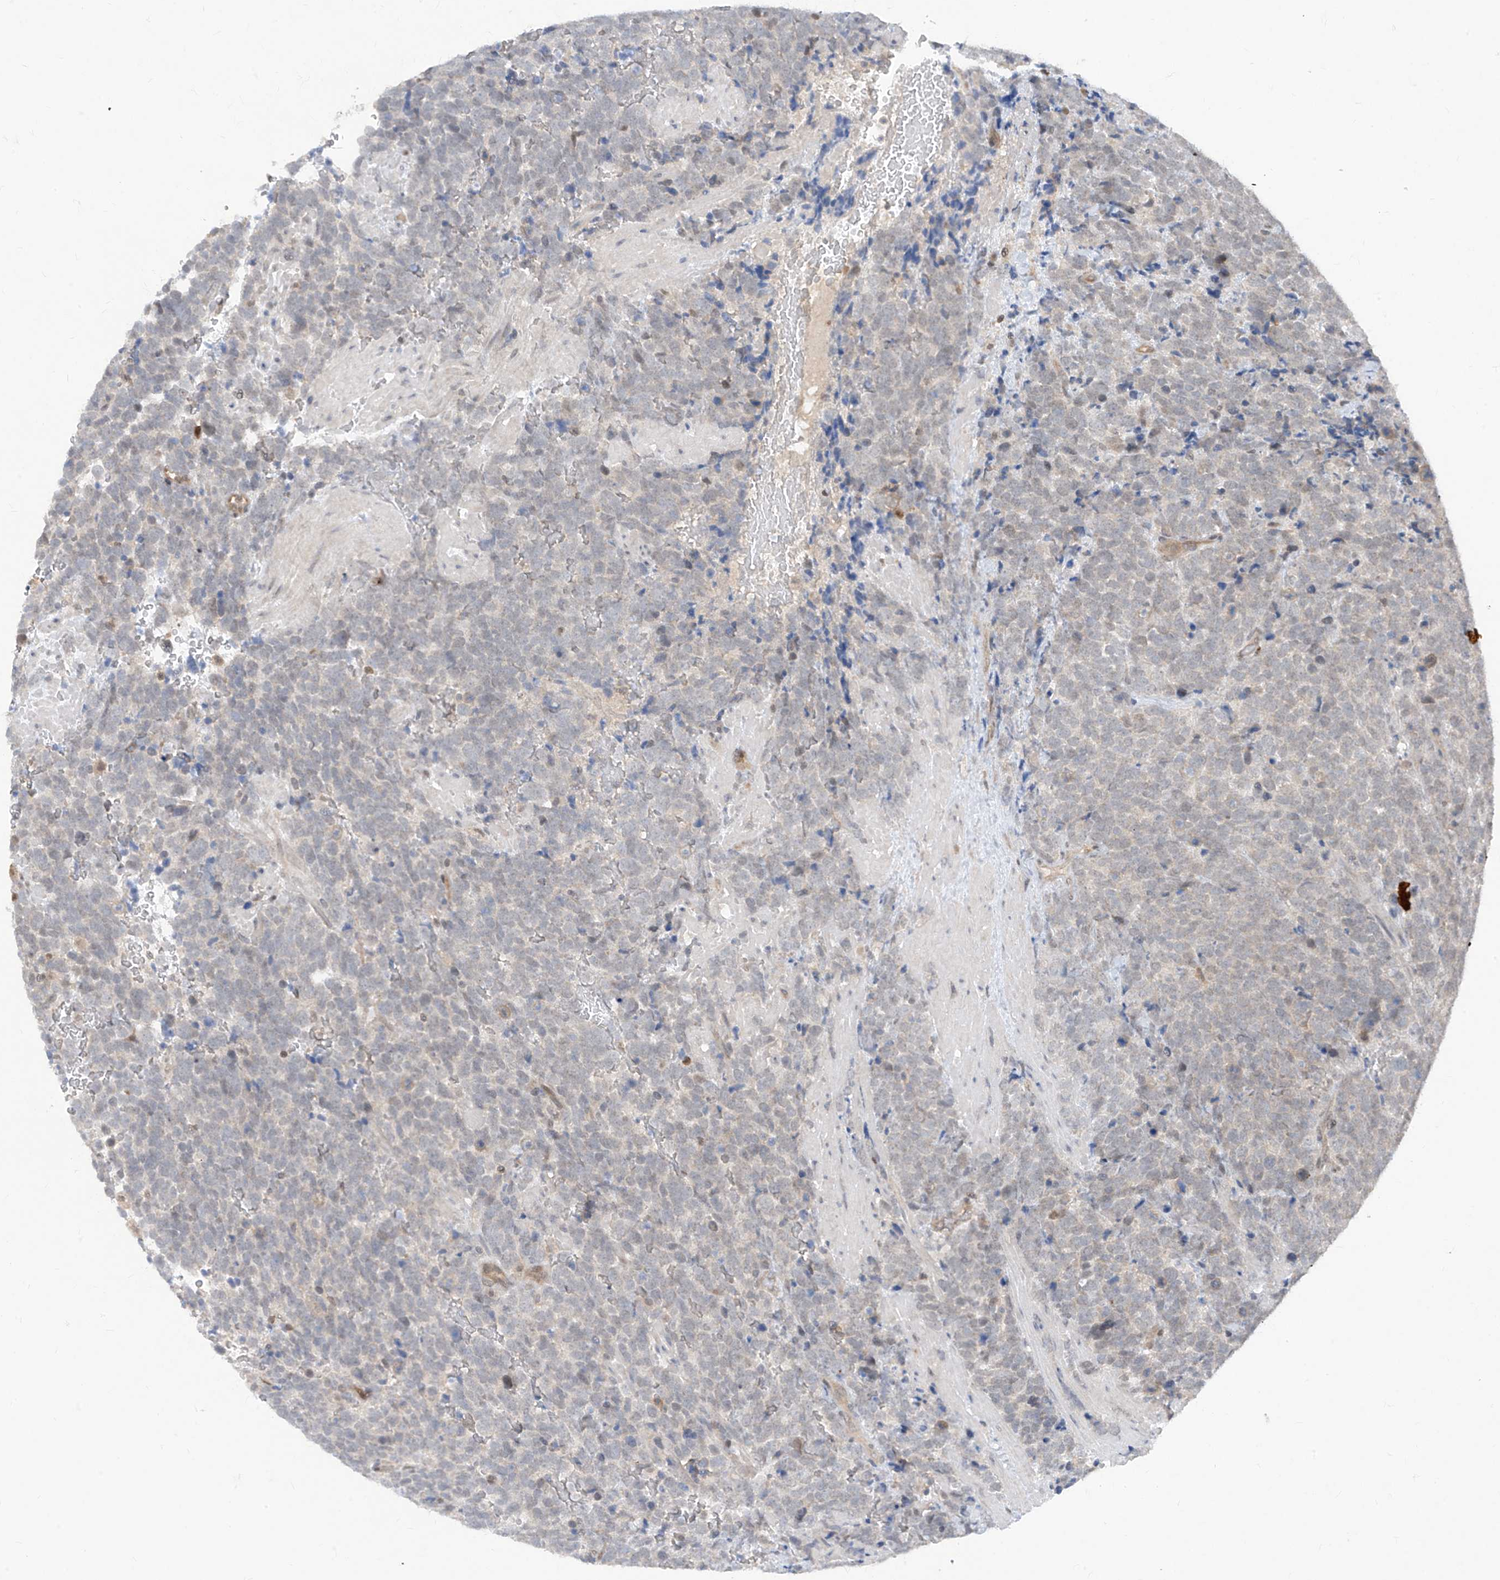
{"staining": {"intensity": "negative", "quantity": "none", "location": "none"}, "tissue": "urothelial cancer", "cell_type": "Tumor cells", "image_type": "cancer", "snomed": [{"axis": "morphology", "description": "Urothelial carcinoma, High grade"}, {"axis": "topography", "description": "Urinary bladder"}], "caption": "Immunohistochemistry of urothelial carcinoma (high-grade) shows no staining in tumor cells.", "gene": "ZNF358", "patient": {"sex": "female", "age": 82}}